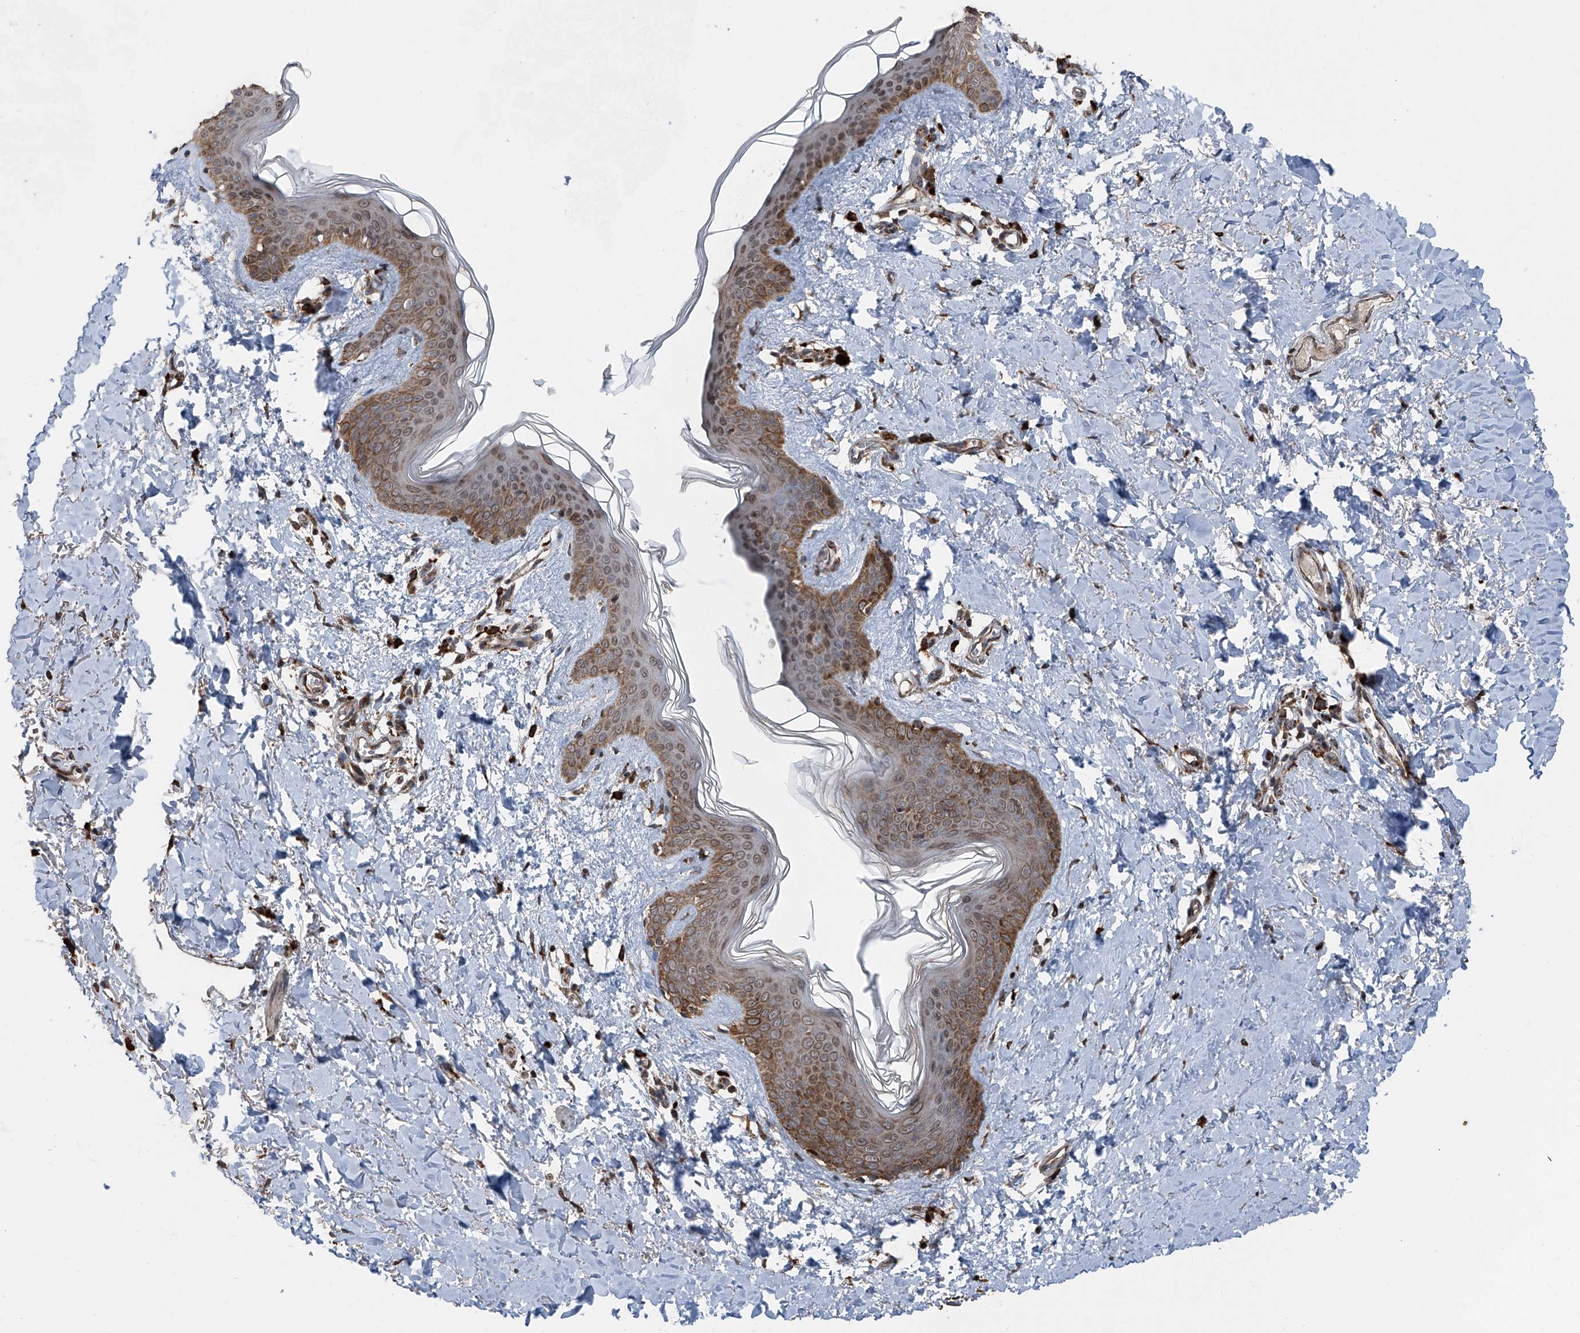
{"staining": {"intensity": "strong", "quantity": ">75%", "location": "cytoplasmic/membranous"}, "tissue": "skin", "cell_type": "Fibroblasts", "image_type": "normal", "snomed": [{"axis": "morphology", "description": "Normal tissue, NOS"}, {"axis": "topography", "description": "Skin"}], "caption": "Strong cytoplasmic/membranous positivity is appreciated in approximately >75% of fibroblasts in normal skin. The staining was performed using DAB to visualize the protein expression in brown, while the nuclei were stained in blue with hematoxylin (Magnification: 20x).", "gene": "LIMK1", "patient": {"sex": "female", "age": 46}}